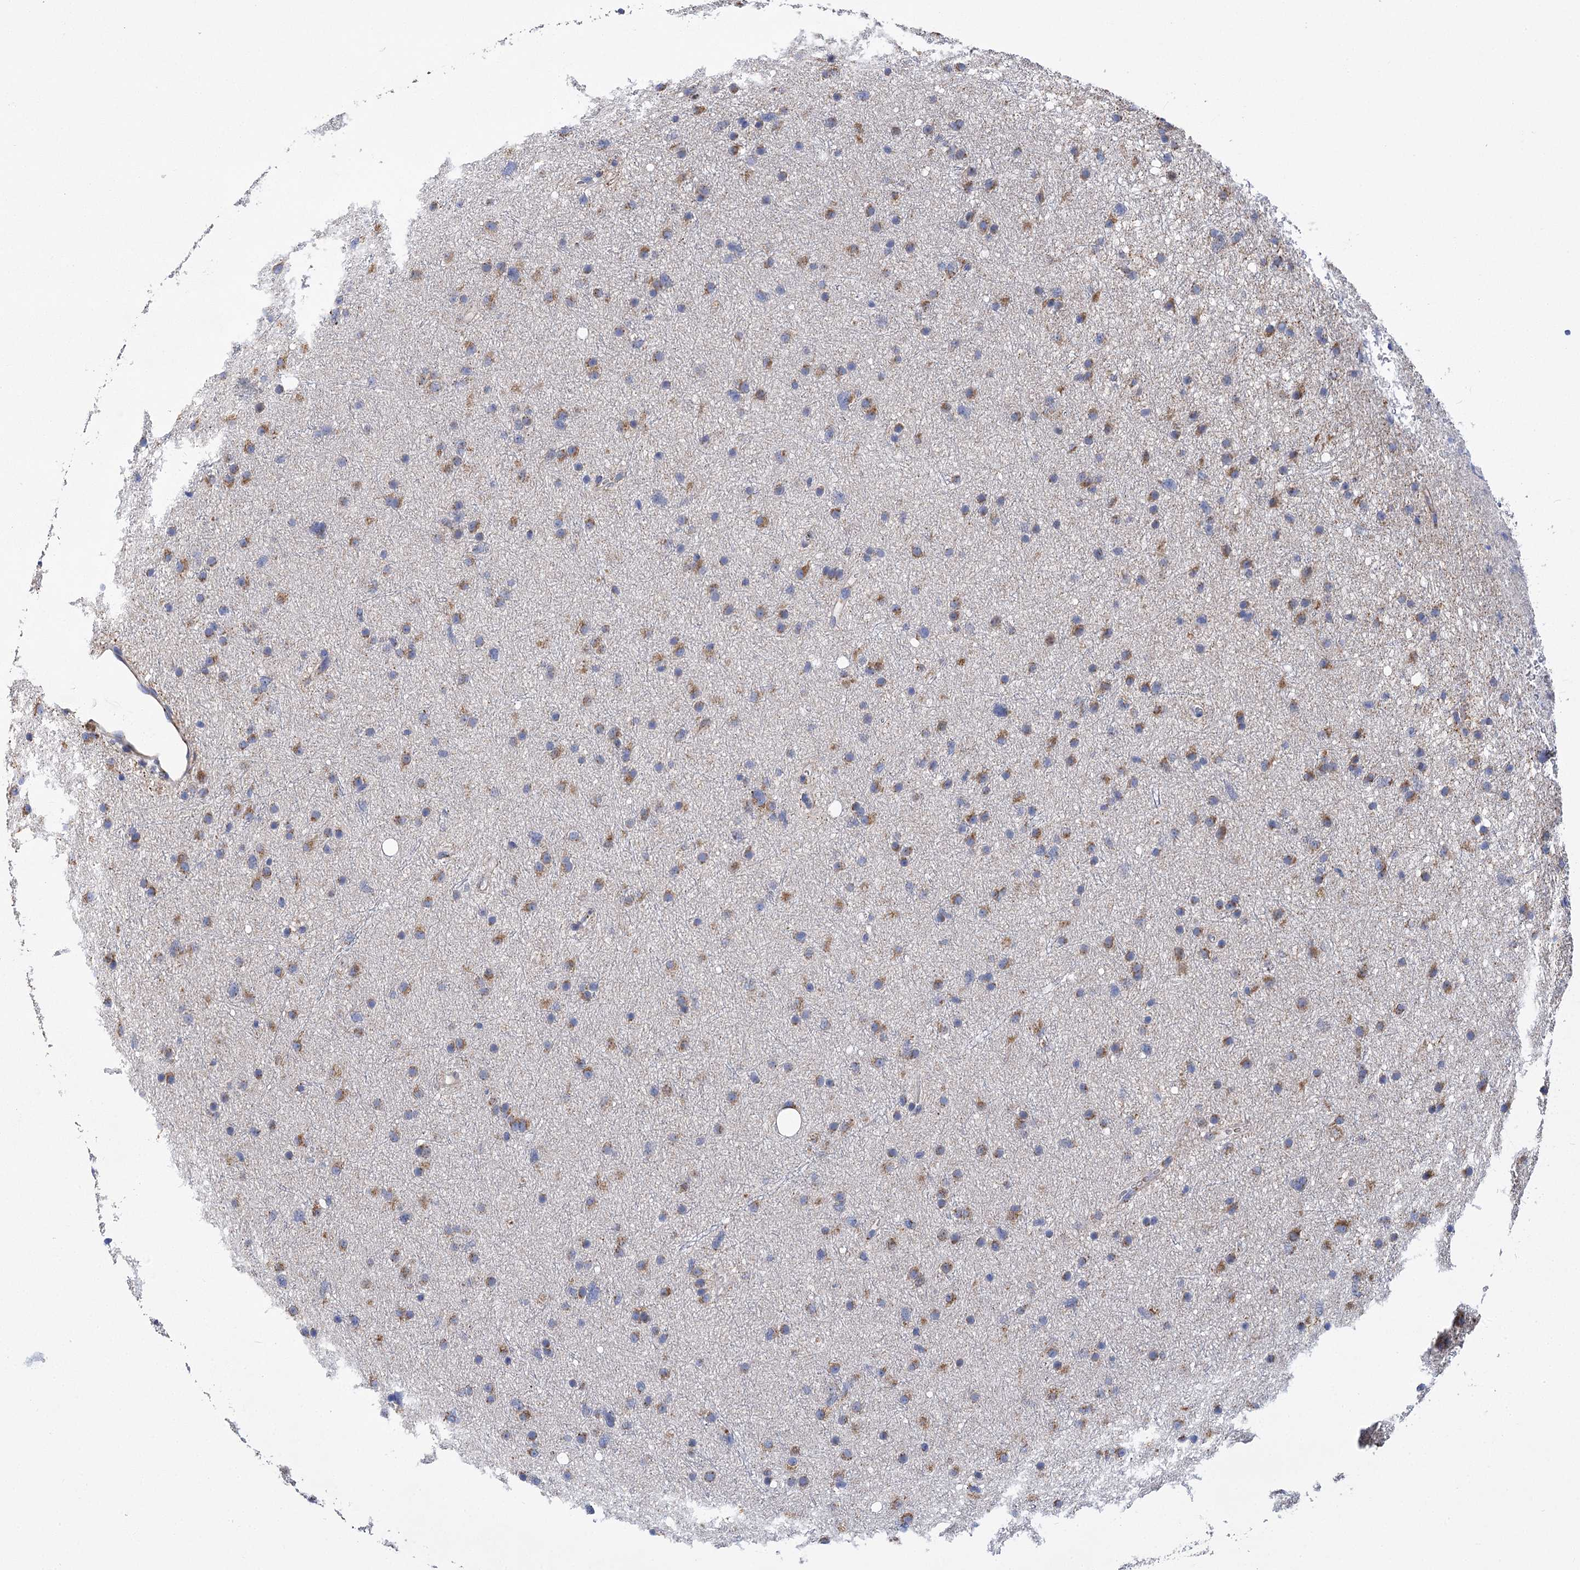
{"staining": {"intensity": "moderate", "quantity": ">75%", "location": "cytoplasmic/membranous"}, "tissue": "glioma", "cell_type": "Tumor cells", "image_type": "cancer", "snomed": [{"axis": "morphology", "description": "Glioma, malignant, Low grade"}, {"axis": "topography", "description": "Cerebral cortex"}], "caption": "Protein expression analysis of glioma demonstrates moderate cytoplasmic/membranous expression in approximately >75% of tumor cells. Using DAB (brown) and hematoxylin (blue) stains, captured at high magnification using brightfield microscopy.", "gene": "CCDC73", "patient": {"sex": "female", "age": 39}}